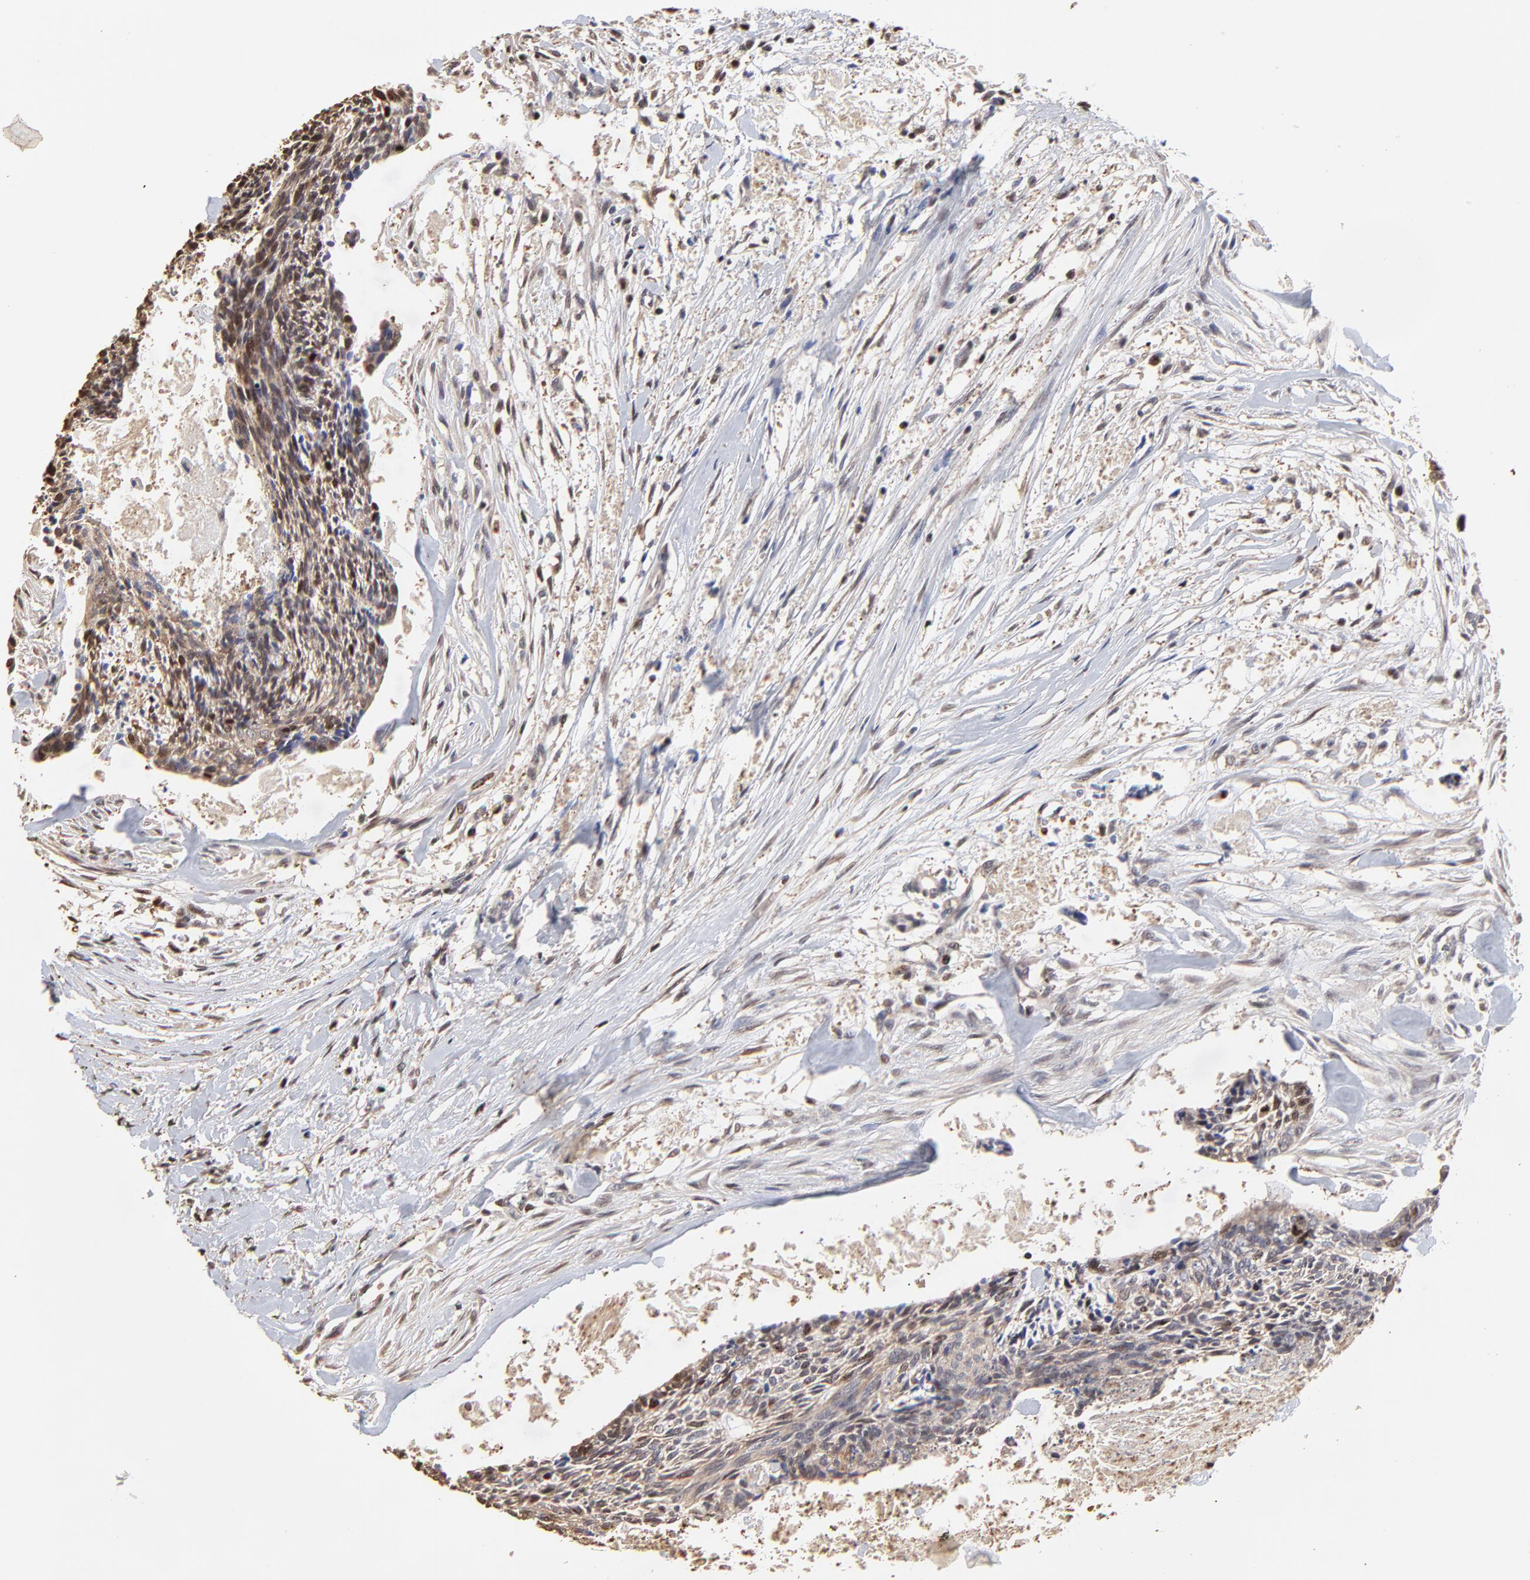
{"staining": {"intensity": "moderate", "quantity": "<25%", "location": "nuclear"}, "tissue": "head and neck cancer", "cell_type": "Tumor cells", "image_type": "cancer", "snomed": [{"axis": "morphology", "description": "Squamous cell carcinoma, NOS"}, {"axis": "topography", "description": "Salivary gland"}, {"axis": "topography", "description": "Head-Neck"}], "caption": "Tumor cells reveal low levels of moderate nuclear expression in about <25% of cells in squamous cell carcinoma (head and neck). The protein is stained brown, and the nuclei are stained in blue (DAB IHC with brightfield microscopy, high magnification).", "gene": "BIRC5", "patient": {"sex": "male", "age": 70}}